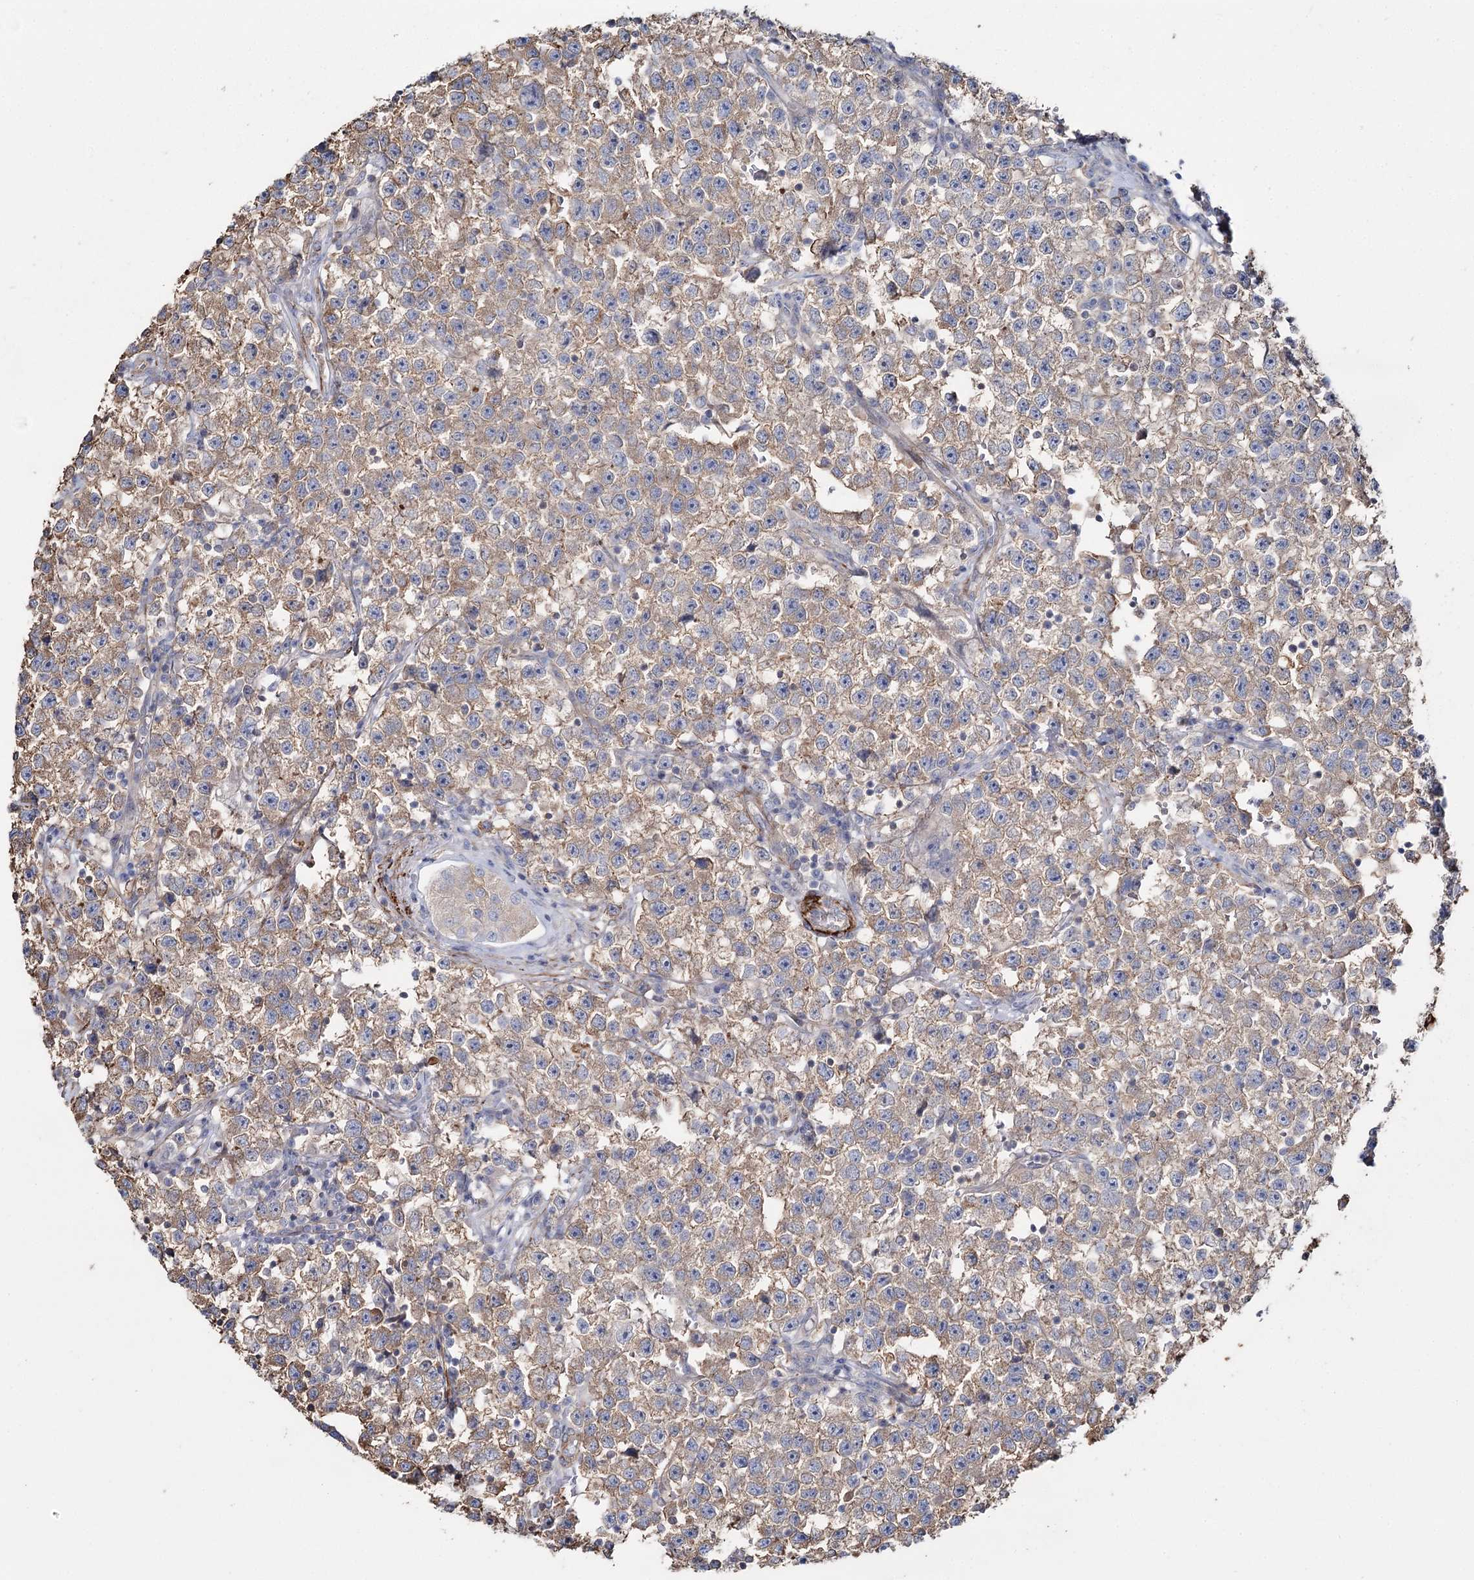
{"staining": {"intensity": "moderate", "quantity": ">75%", "location": "cytoplasmic/membranous"}, "tissue": "testis cancer", "cell_type": "Tumor cells", "image_type": "cancer", "snomed": [{"axis": "morphology", "description": "Seminoma, NOS"}, {"axis": "topography", "description": "Testis"}], "caption": "An IHC micrograph of neoplastic tissue is shown. Protein staining in brown labels moderate cytoplasmic/membranous positivity in seminoma (testis) within tumor cells. The protein of interest is stained brown, and the nuclei are stained in blue (DAB (3,3'-diaminobenzidine) IHC with brightfield microscopy, high magnification).", "gene": "SUMF1", "patient": {"sex": "male", "age": 22}}